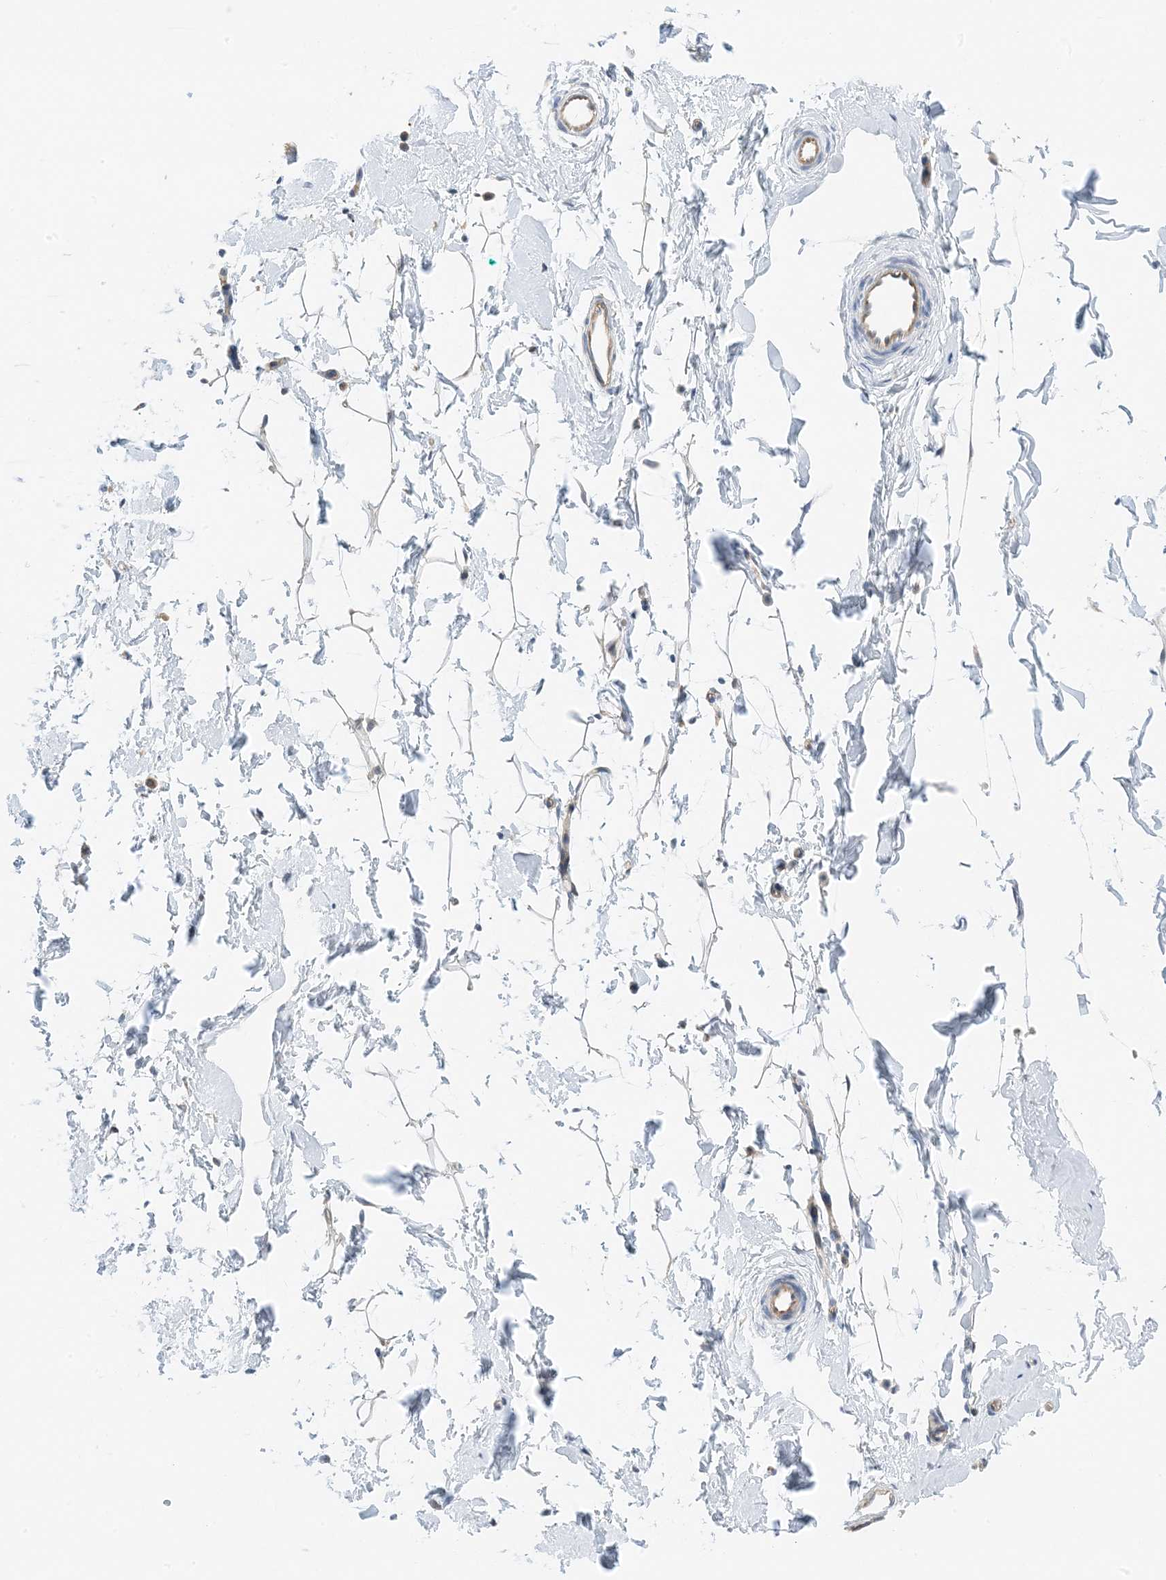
{"staining": {"intensity": "negative", "quantity": "none", "location": "none"}, "tissue": "adipose tissue", "cell_type": "Adipocytes", "image_type": "normal", "snomed": [{"axis": "morphology", "description": "Normal tissue, NOS"}, {"axis": "topography", "description": "Breast"}], "caption": "A histopathology image of adipose tissue stained for a protein demonstrates no brown staining in adipocytes. (Stains: DAB immunohistochemistry (IHC) with hematoxylin counter stain, Microscopy: brightfield microscopy at high magnification).", "gene": "KIFBP", "patient": {"sex": "female", "age": 23}}